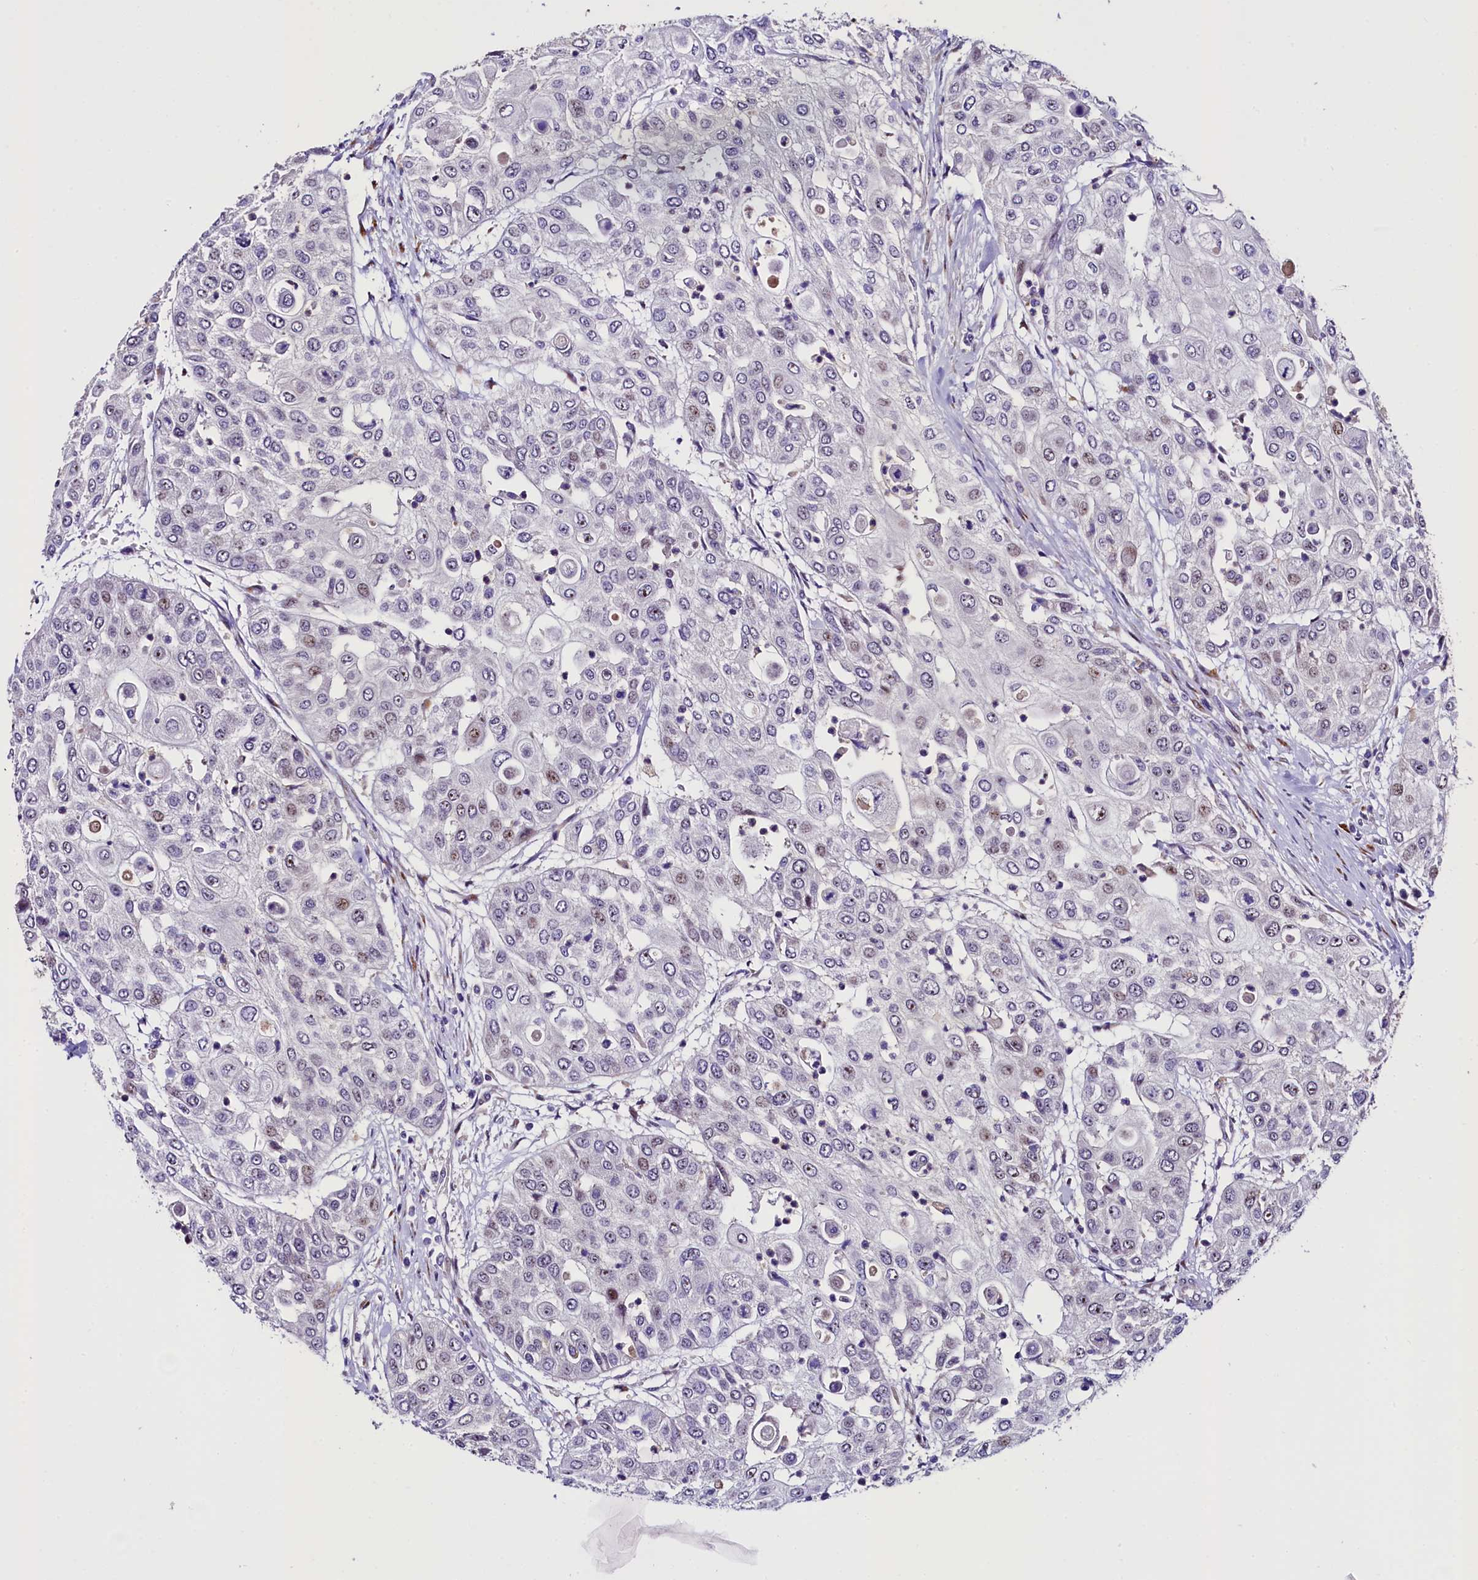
{"staining": {"intensity": "weak", "quantity": "<25%", "location": "nuclear"}, "tissue": "urothelial cancer", "cell_type": "Tumor cells", "image_type": "cancer", "snomed": [{"axis": "morphology", "description": "Urothelial carcinoma, High grade"}, {"axis": "topography", "description": "Urinary bladder"}], "caption": "An image of human urothelial cancer is negative for staining in tumor cells.", "gene": "TRMT112", "patient": {"sex": "female", "age": 79}}